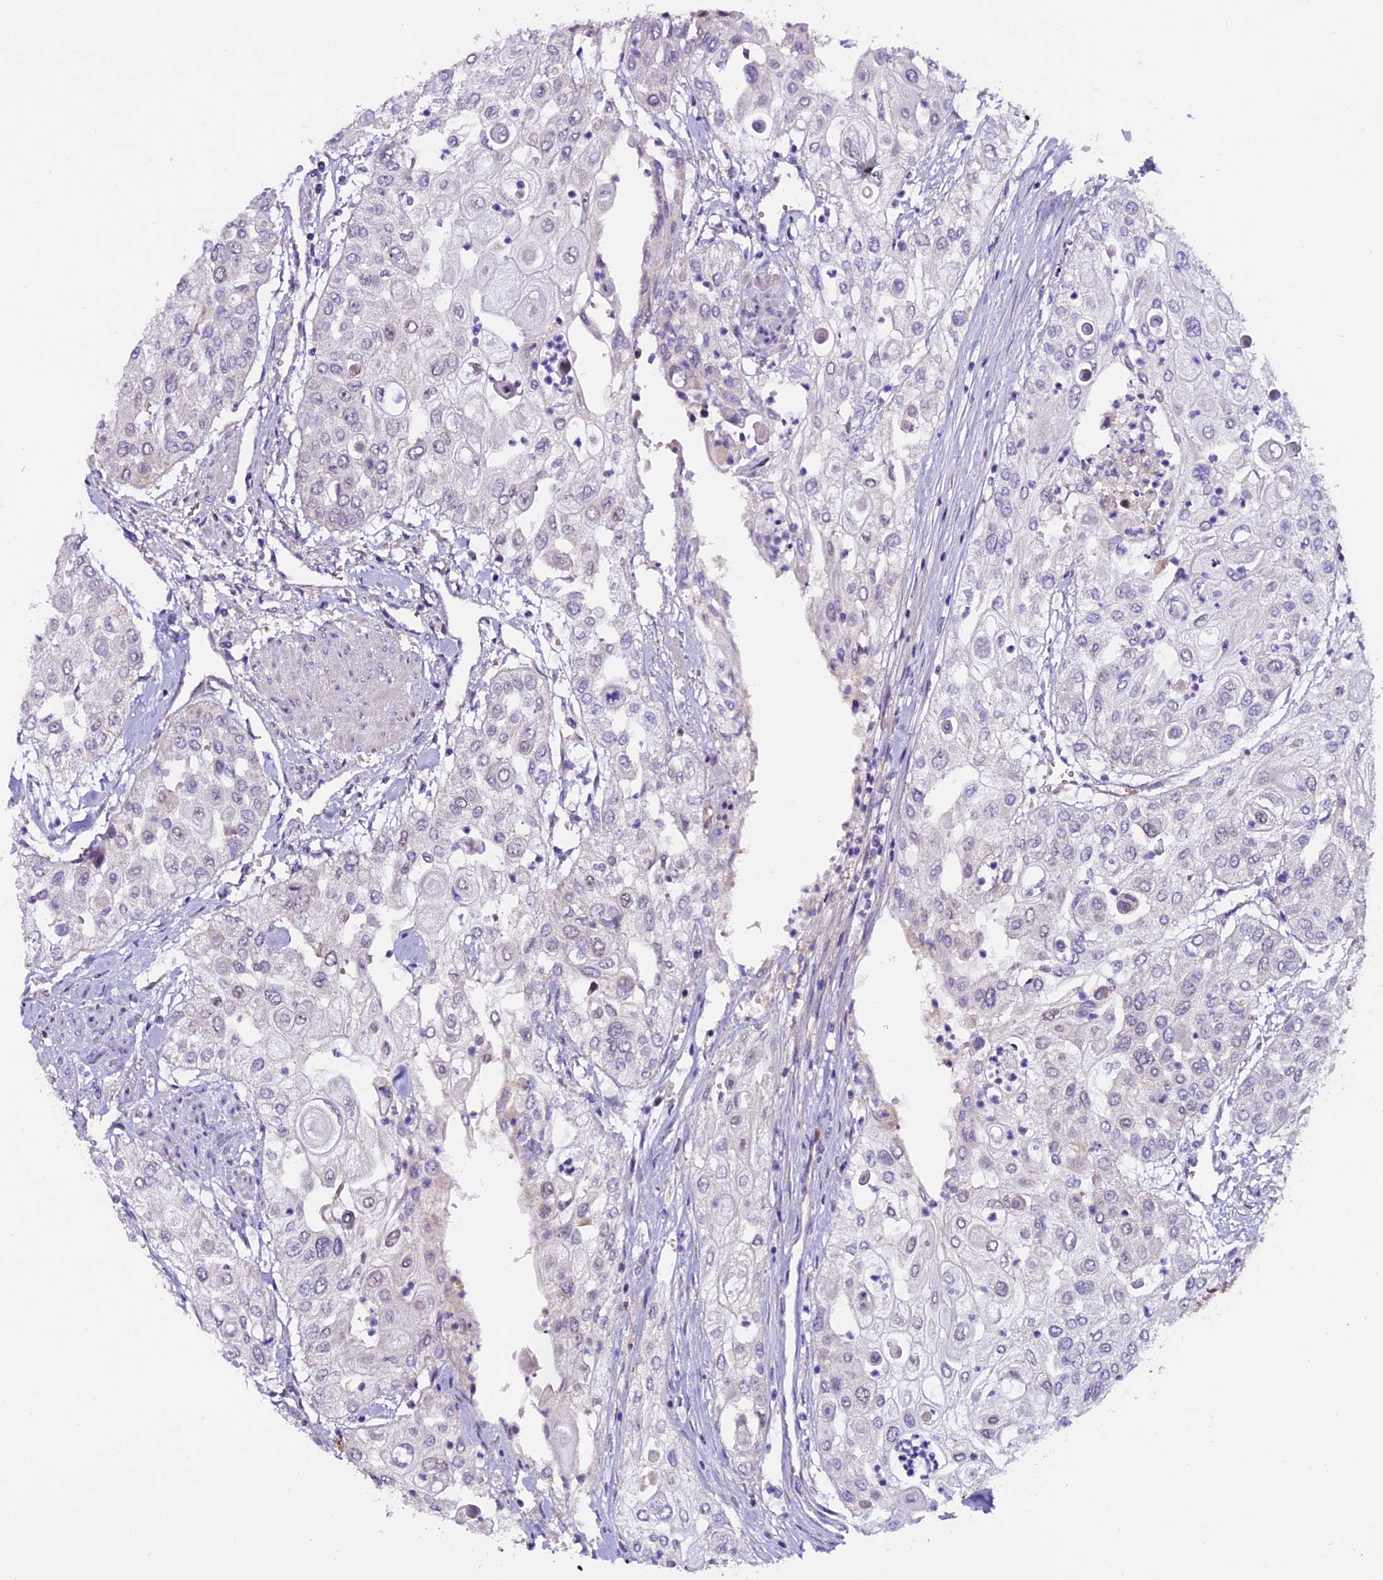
{"staining": {"intensity": "negative", "quantity": "none", "location": "none"}, "tissue": "urothelial cancer", "cell_type": "Tumor cells", "image_type": "cancer", "snomed": [{"axis": "morphology", "description": "Urothelial carcinoma, High grade"}, {"axis": "topography", "description": "Urinary bladder"}], "caption": "DAB immunohistochemical staining of urothelial cancer shows no significant expression in tumor cells. (DAB immunohistochemistry visualized using brightfield microscopy, high magnification).", "gene": "C9orf40", "patient": {"sex": "female", "age": 79}}